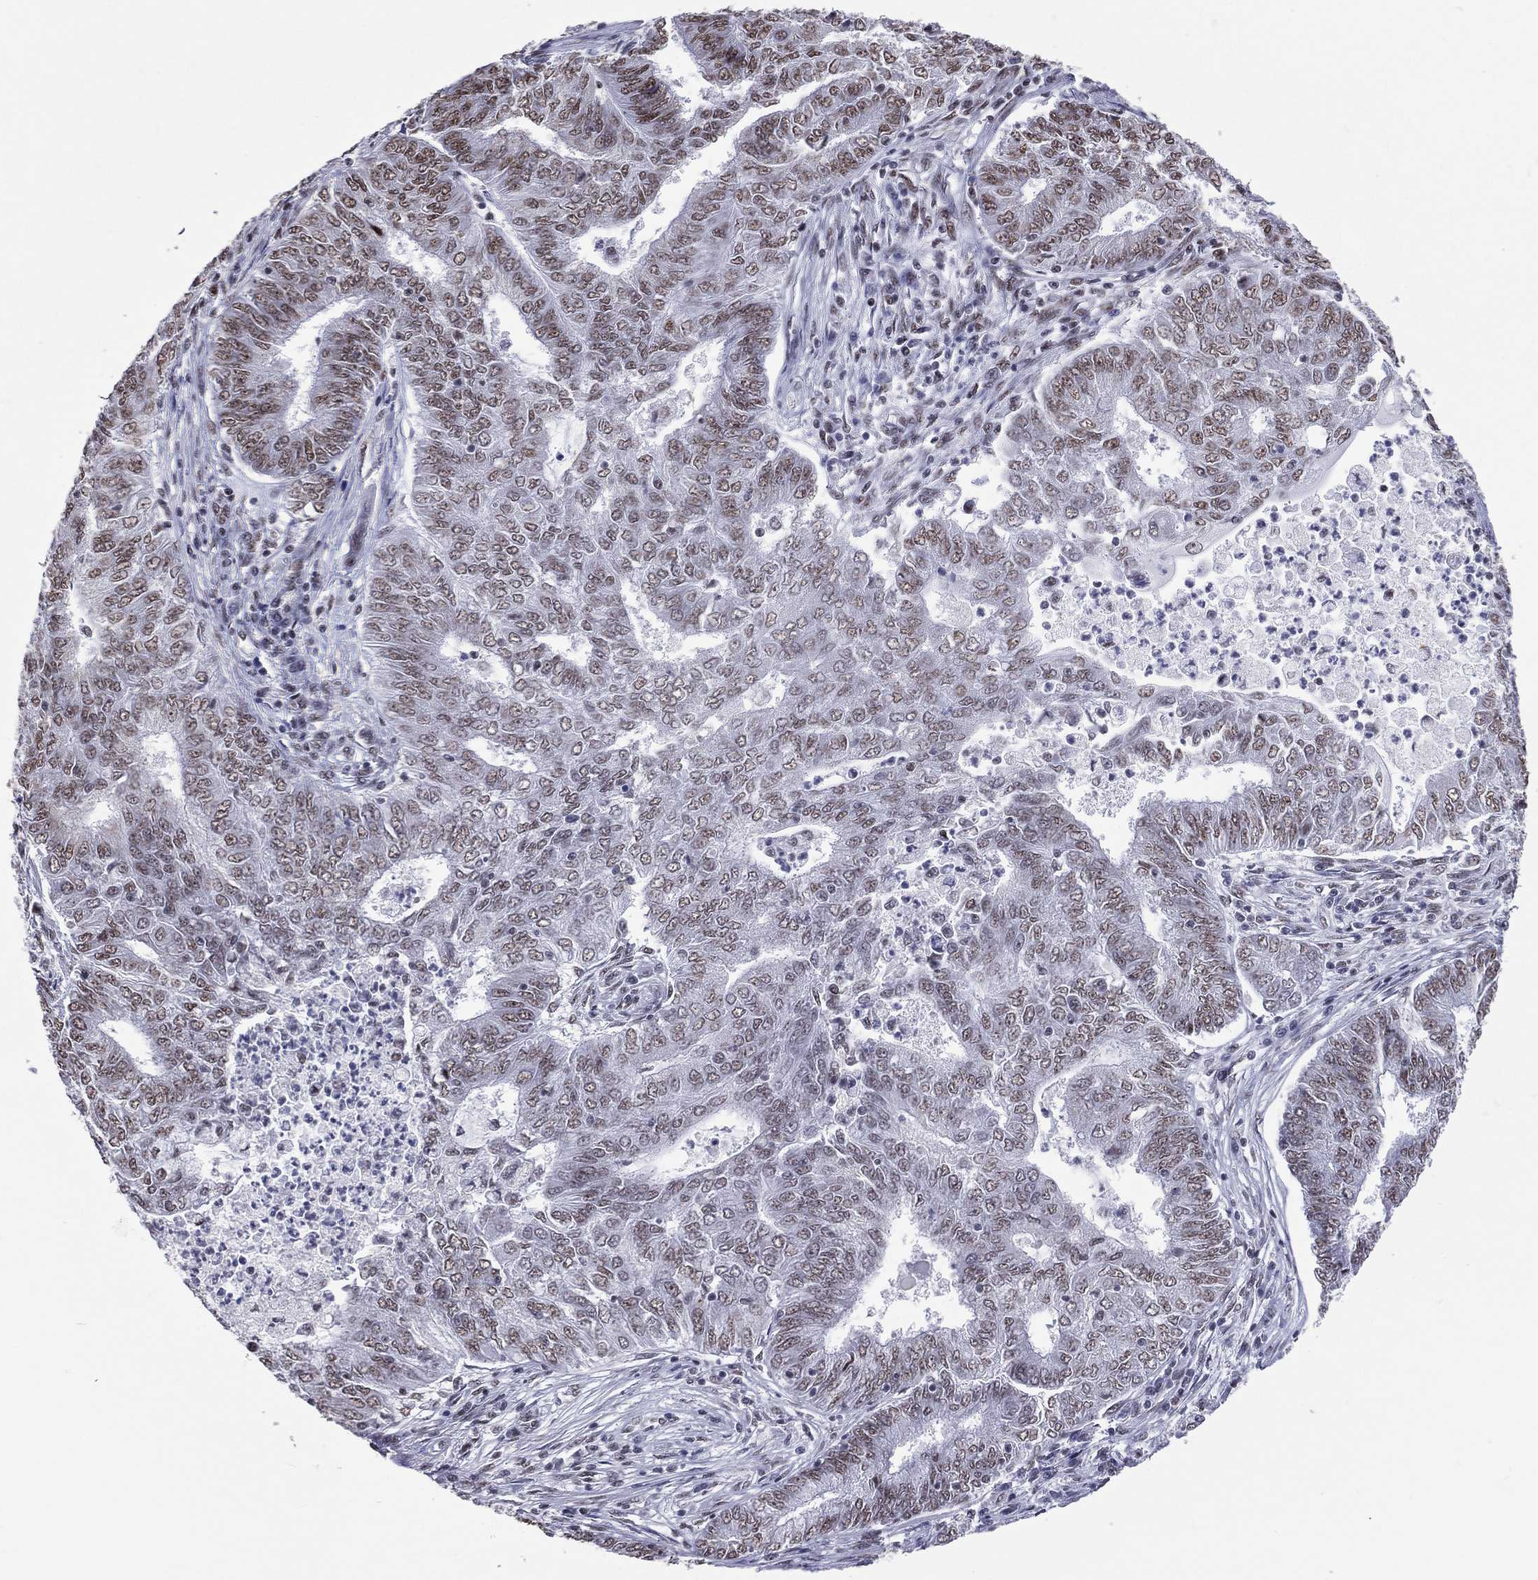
{"staining": {"intensity": "moderate", "quantity": "<25%", "location": "nuclear"}, "tissue": "endometrial cancer", "cell_type": "Tumor cells", "image_type": "cancer", "snomed": [{"axis": "morphology", "description": "Adenocarcinoma, NOS"}, {"axis": "topography", "description": "Endometrium"}], "caption": "The immunohistochemical stain highlights moderate nuclear positivity in tumor cells of endometrial cancer (adenocarcinoma) tissue.", "gene": "ZNF7", "patient": {"sex": "female", "age": 62}}